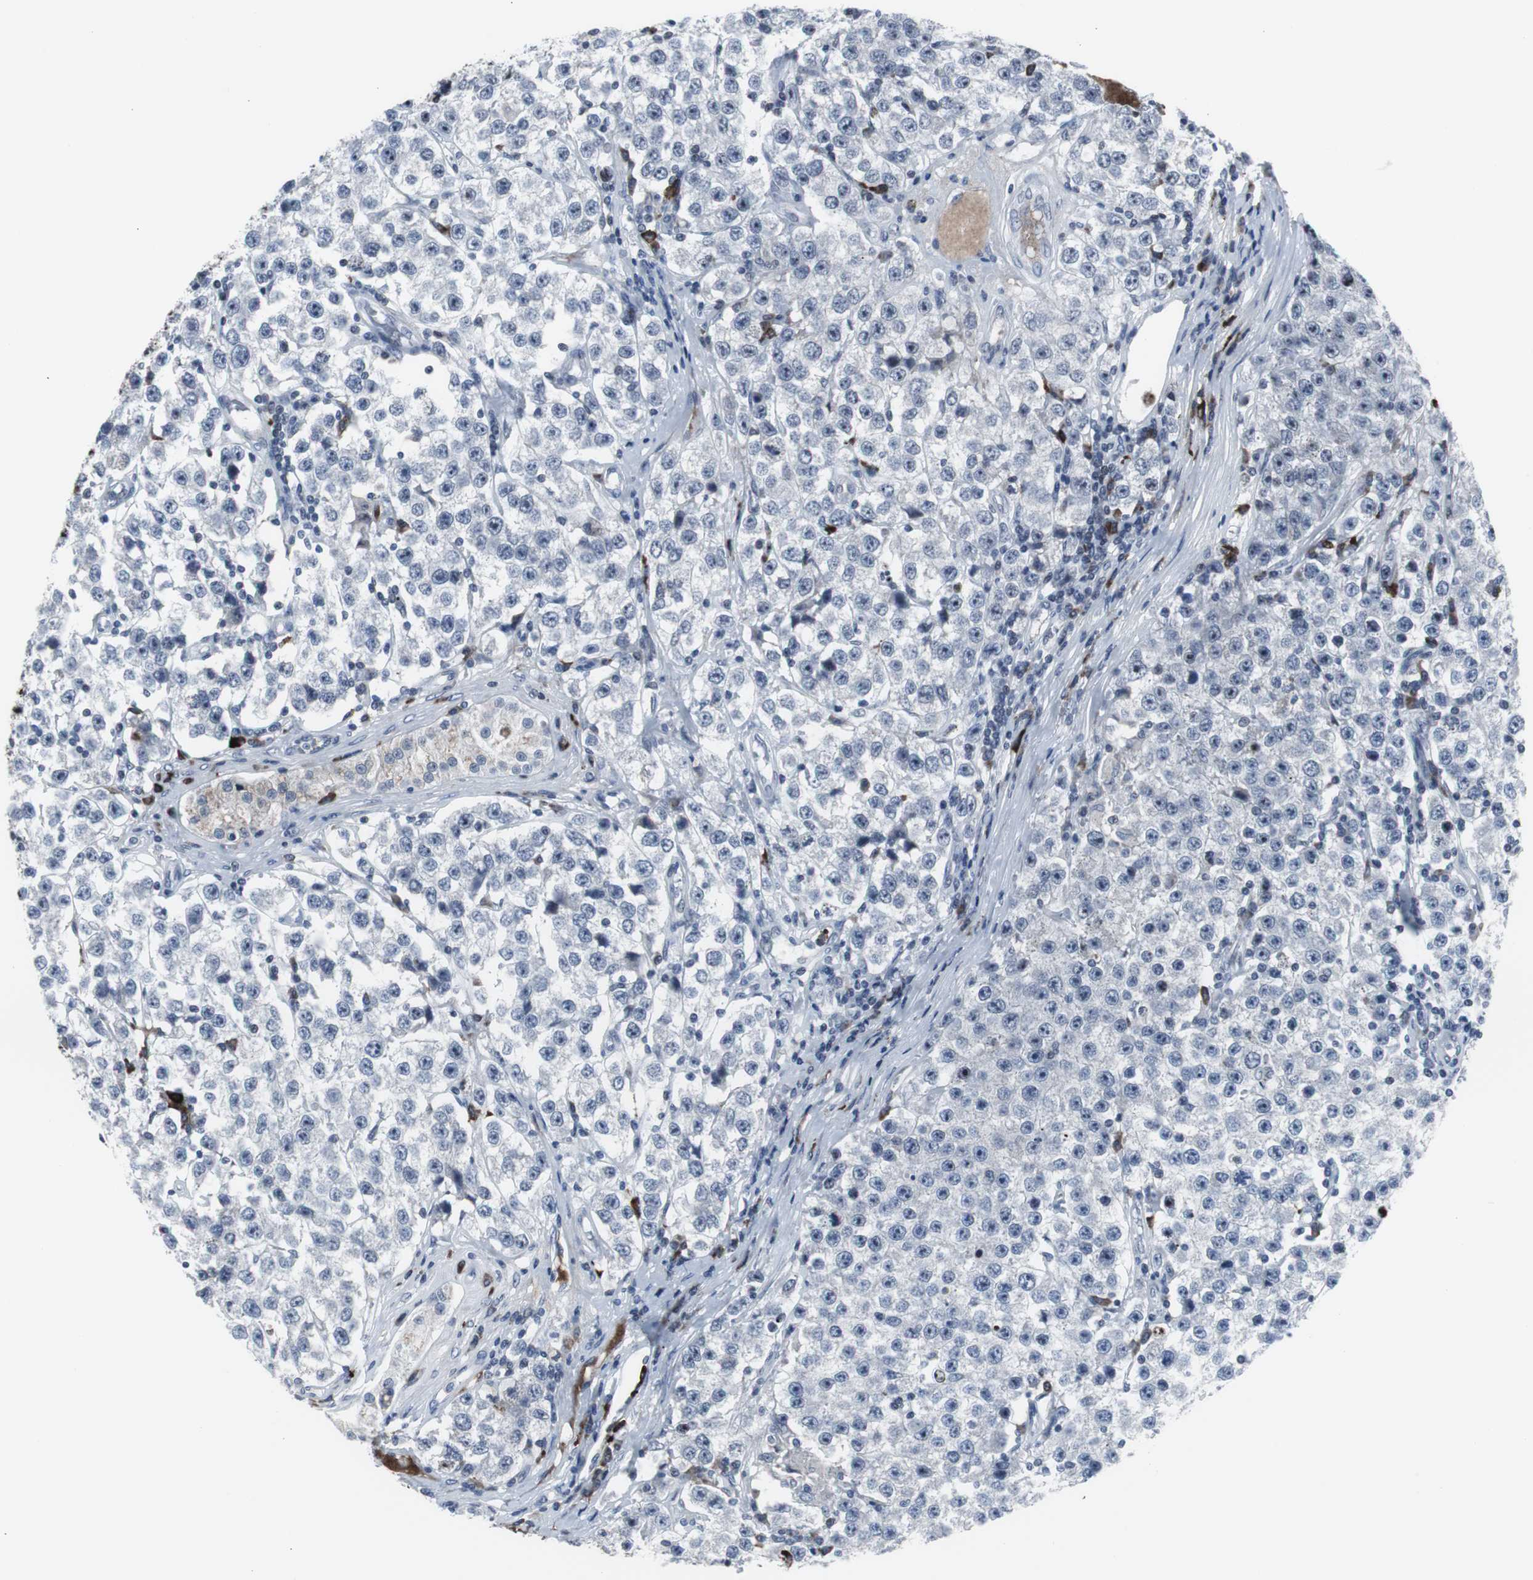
{"staining": {"intensity": "negative", "quantity": "none", "location": "none"}, "tissue": "testis cancer", "cell_type": "Tumor cells", "image_type": "cancer", "snomed": [{"axis": "morphology", "description": "Seminoma, NOS"}, {"axis": "topography", "description": "Testis"}], "caption": "High magnification brightfield microscopy of testis cancer (seminoma) stained with DAB (brown) and counterstained with hematoxylin (blue): tumor cells show no significant expression. (DAB (3,3'-diaminobenzidine) immunohistochemistry (IHC), high magnification).", "gene": "DOK1", "patient": {"sex": "male", "age": 52}}